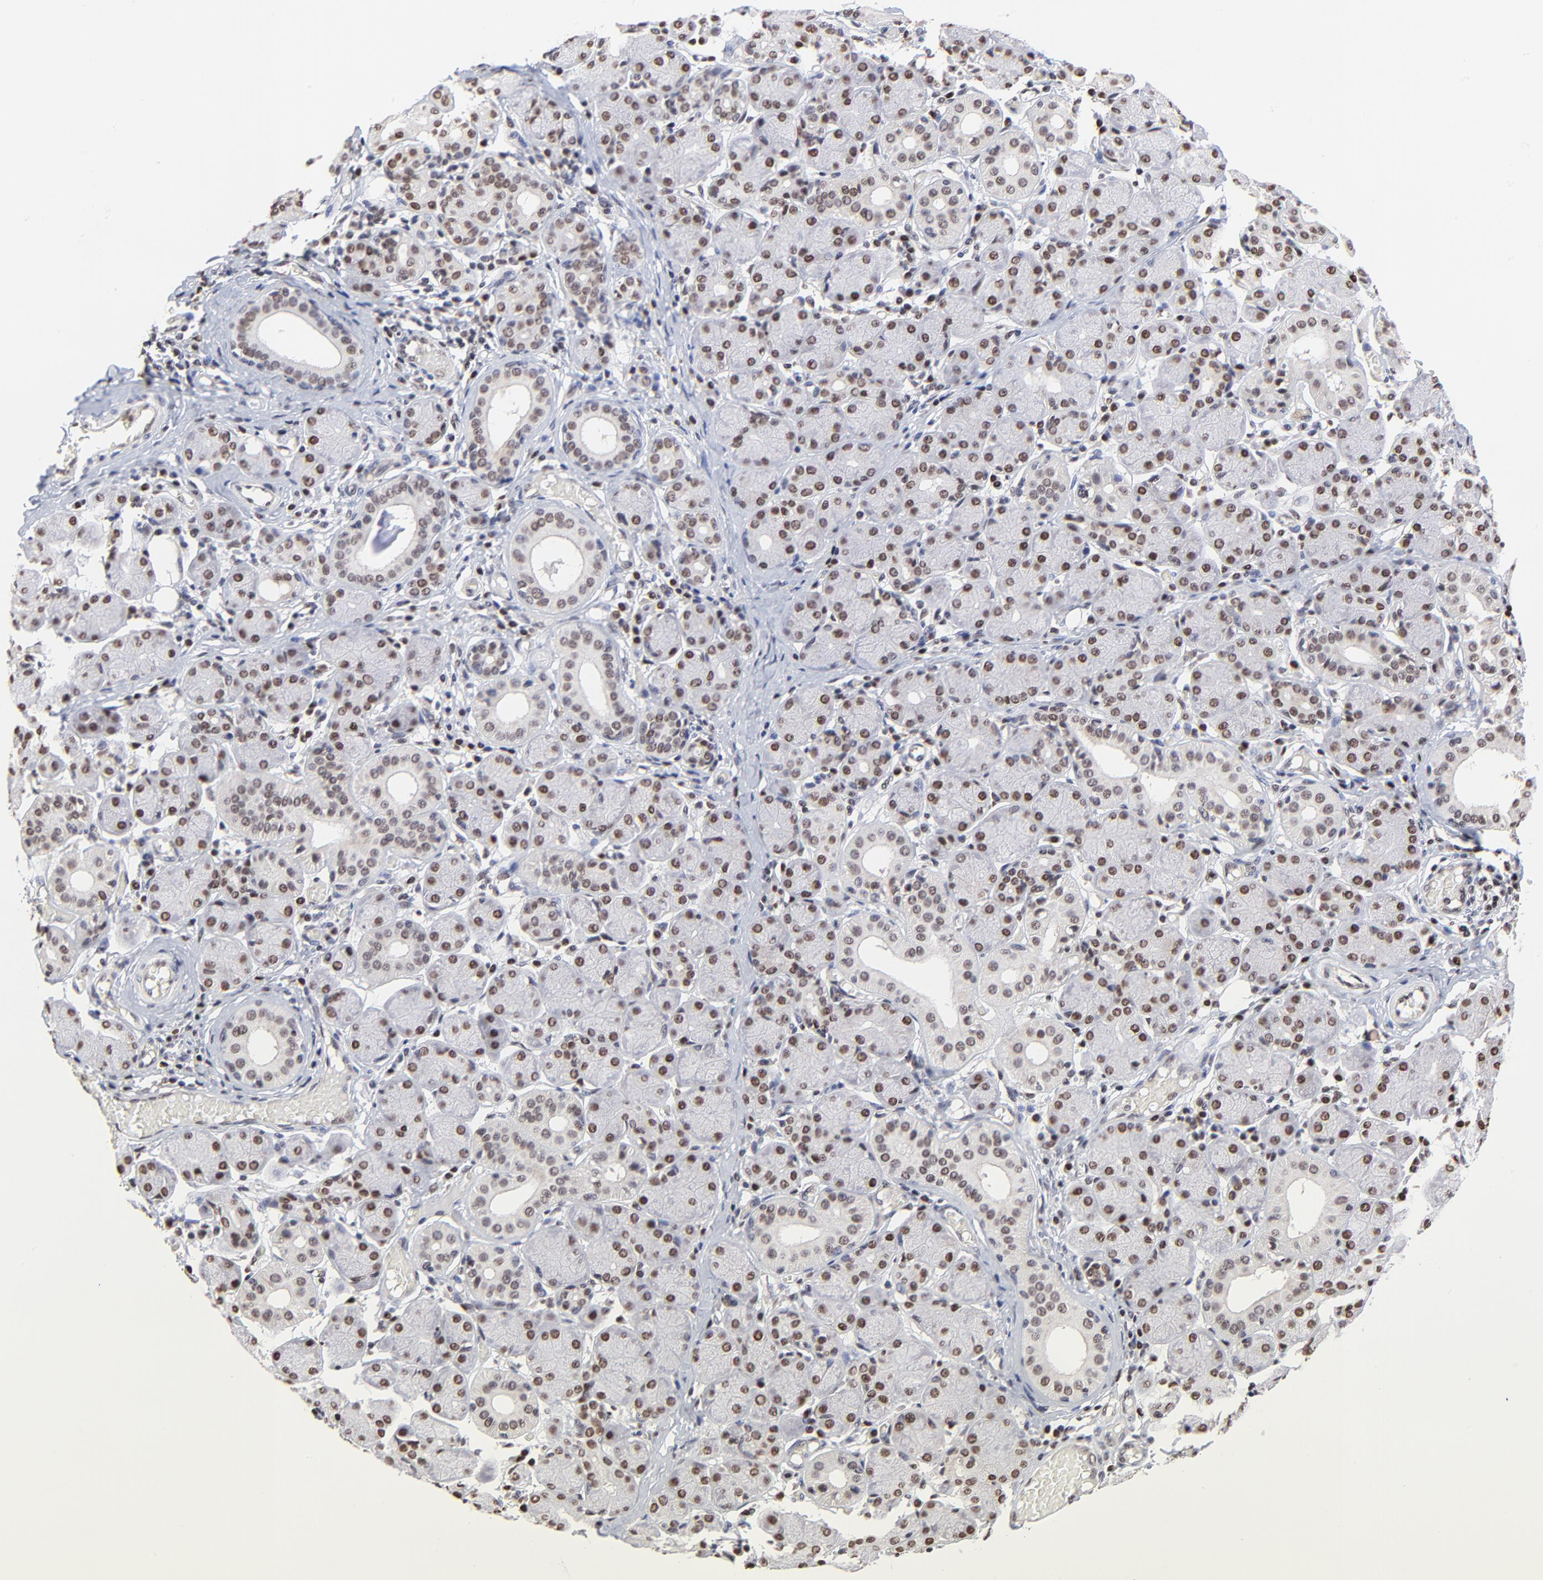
{"staining": {"intensity": "strong", "quantity": "25%-75%", "location": "nuclear"}, "tissue": "salivary gland", "cell_type": "Glandular cells", "image_type": "normal", "snomed": [{"axis": "morphology", "description": "Normal tissue, NOS"}, {"axis": "topography", "description": "Salivary gland"}], "caption": "Salivary gland stained with DAB (3,3'-diaminobenzidine) immunohistochemistry (IHC) displays high levels of strong nuclear staining in approximately 25%-75% of glandular cells.", "gene": "DSN1", "patient": {"sex": "female", "age": 24}}